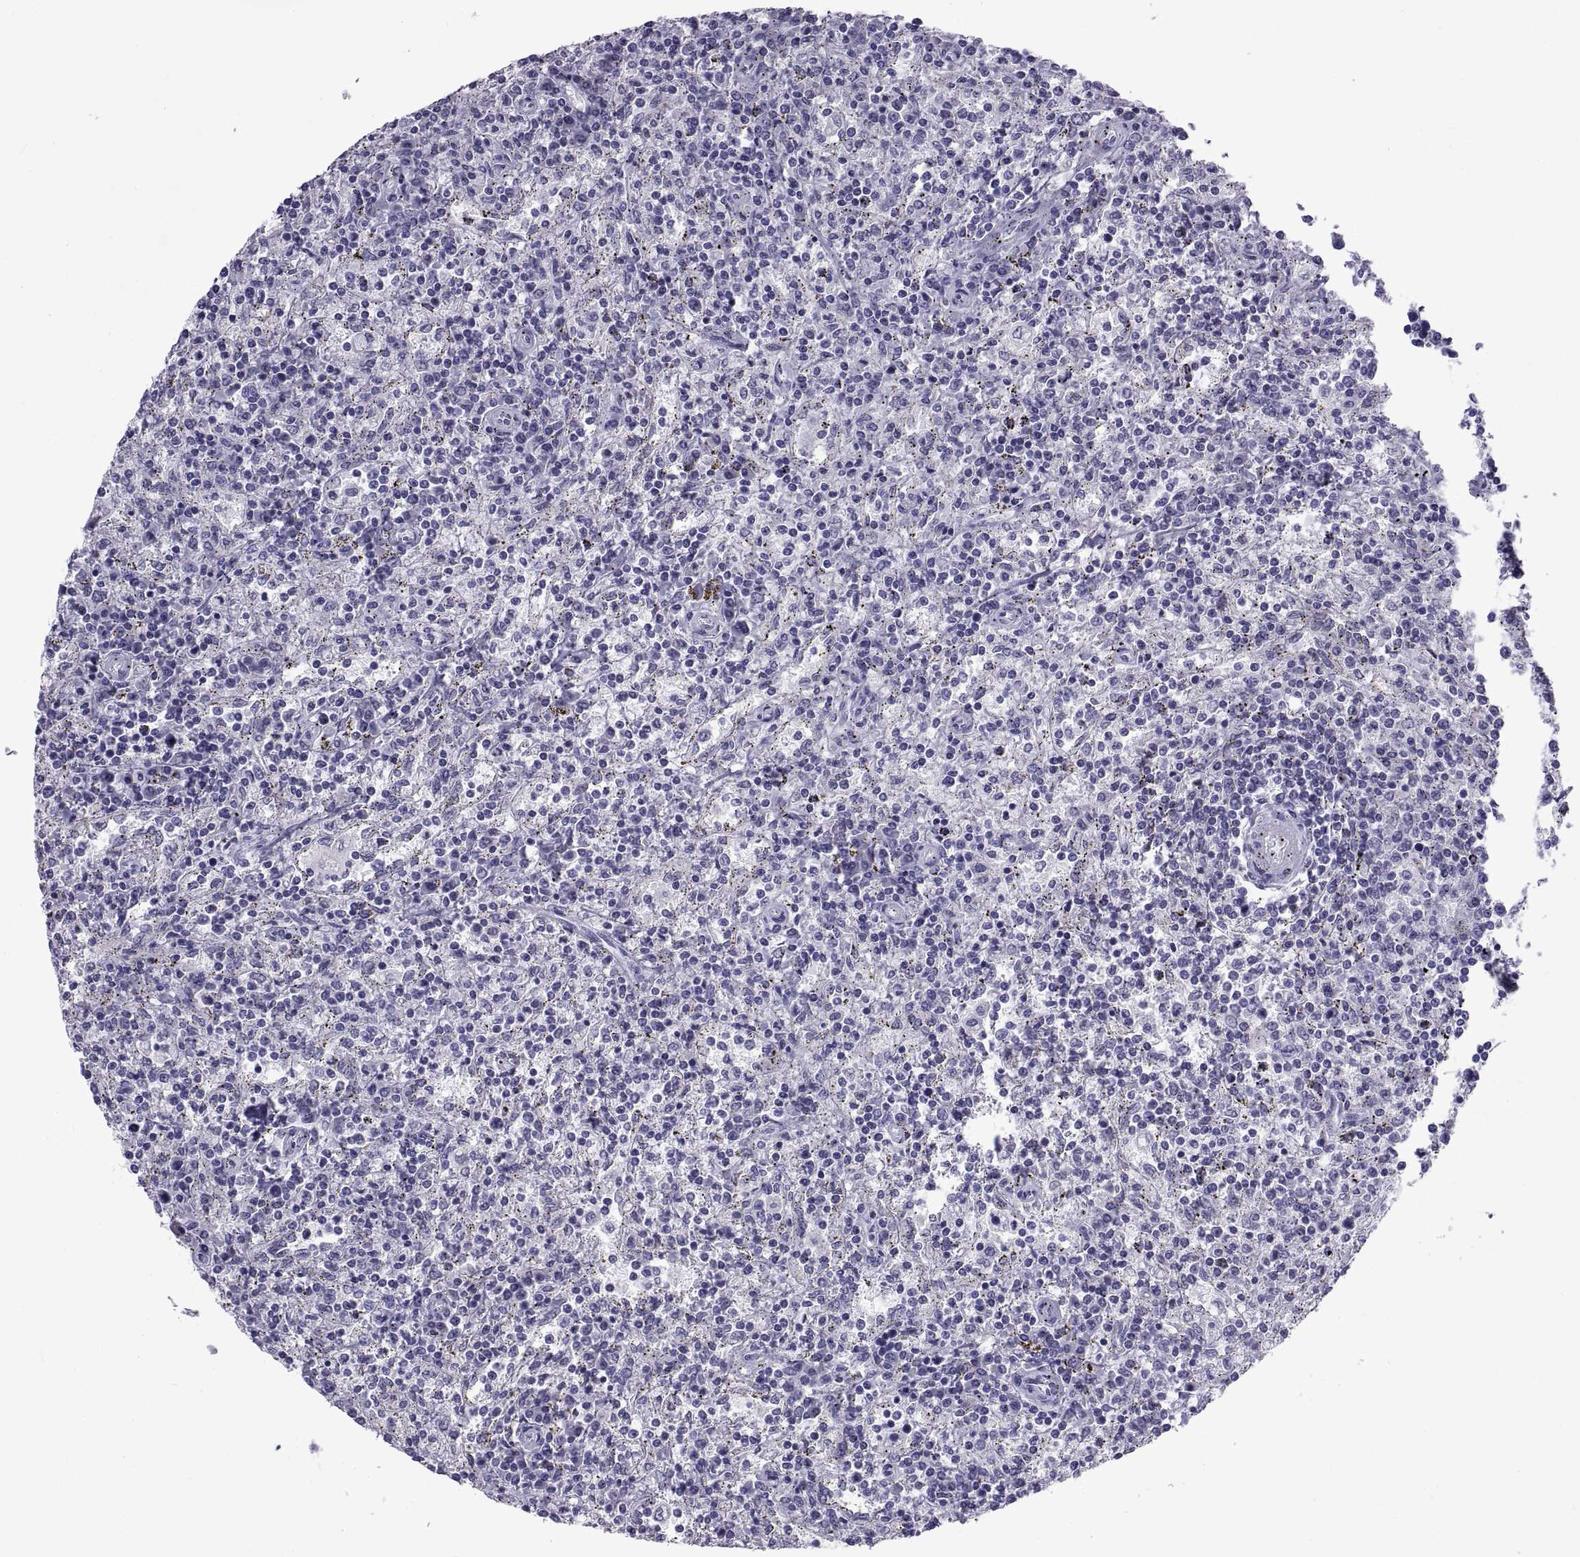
{"staining": {"intensity": "negative", "quantity": "none", "location": "none"}, "tissue": "lymphoma", "cell_type": "Tumor cells", "image_type": "cancer", "snomed": [{"axis": "morphology", "description": "Malignant lymphoma, non-Hodgkin's type, Low grade"}, {"axis": "topography", "description": "Spleen"}], "caption": "Histopathology image shows no protein expression in tumor cells of lymphoma tissue. (Brightfield microscopy of DAB (3,3'-diaminobenzidine) immunohistochemistry at high magnification).", "gene": "NPTX2", "patient": {"sex": "male", "age": 62}}